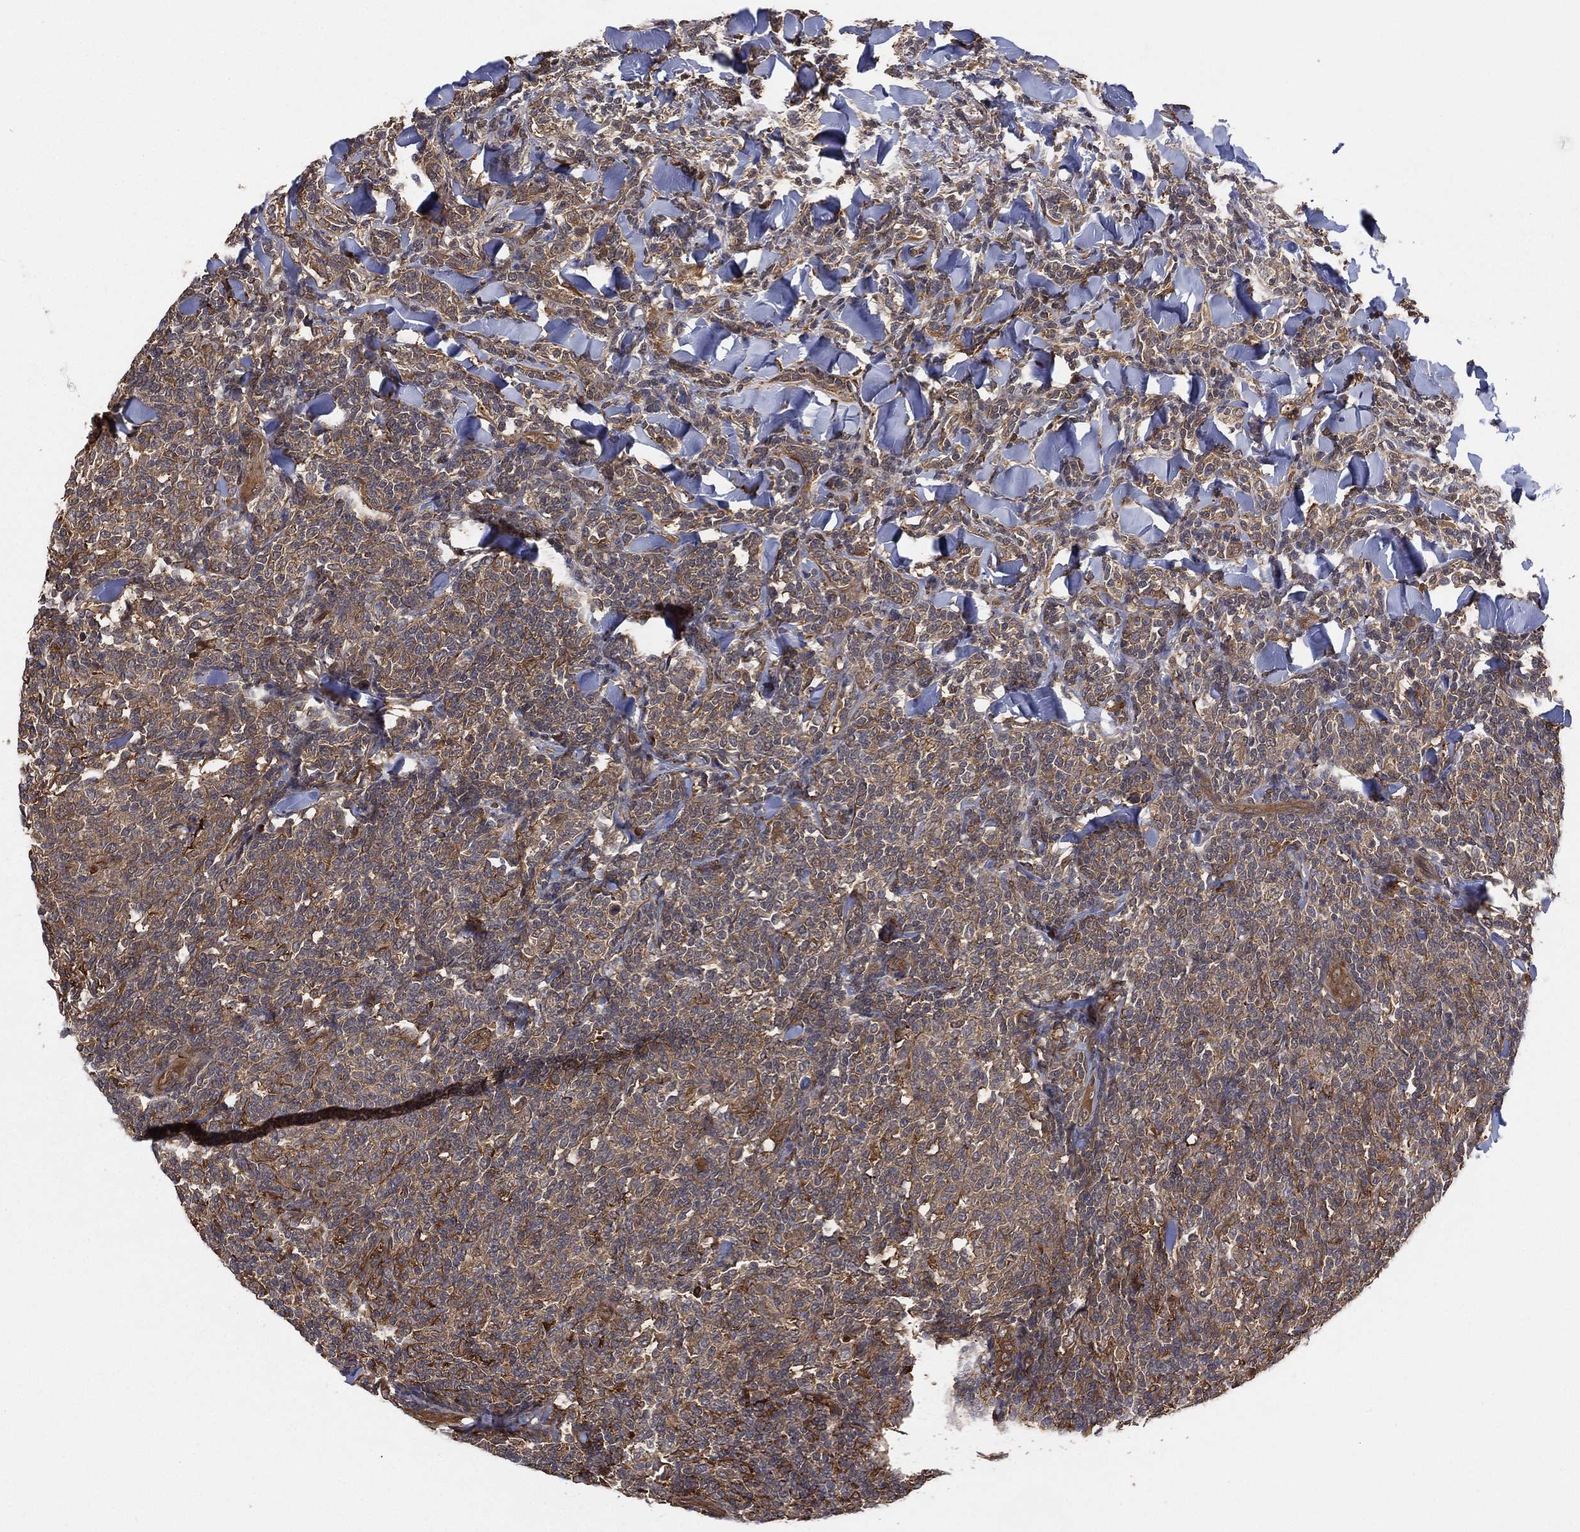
{"staining": {"intensity": "moderate", "quantity": "25%-75%", "location": "cytoplasmic/membranous"}, "tissue": "lymphoma", "cell_type": "Tumor cells", "image_type": "cancer", "snomed": [{"axis": "morphology", "description": "Malignant lymphoma, non-Hodgkin's type, Low grade"}, {"axis": "topography", "description": "Lymph node"}], "caption": "Brown immunohistochemical staining in lymphoma shows moderate cytoplasmic/membranous expression in about 25%-75% of tumor cells.", "gene": "PSMG4", "patient": {"sex": "female", "age": 56}}